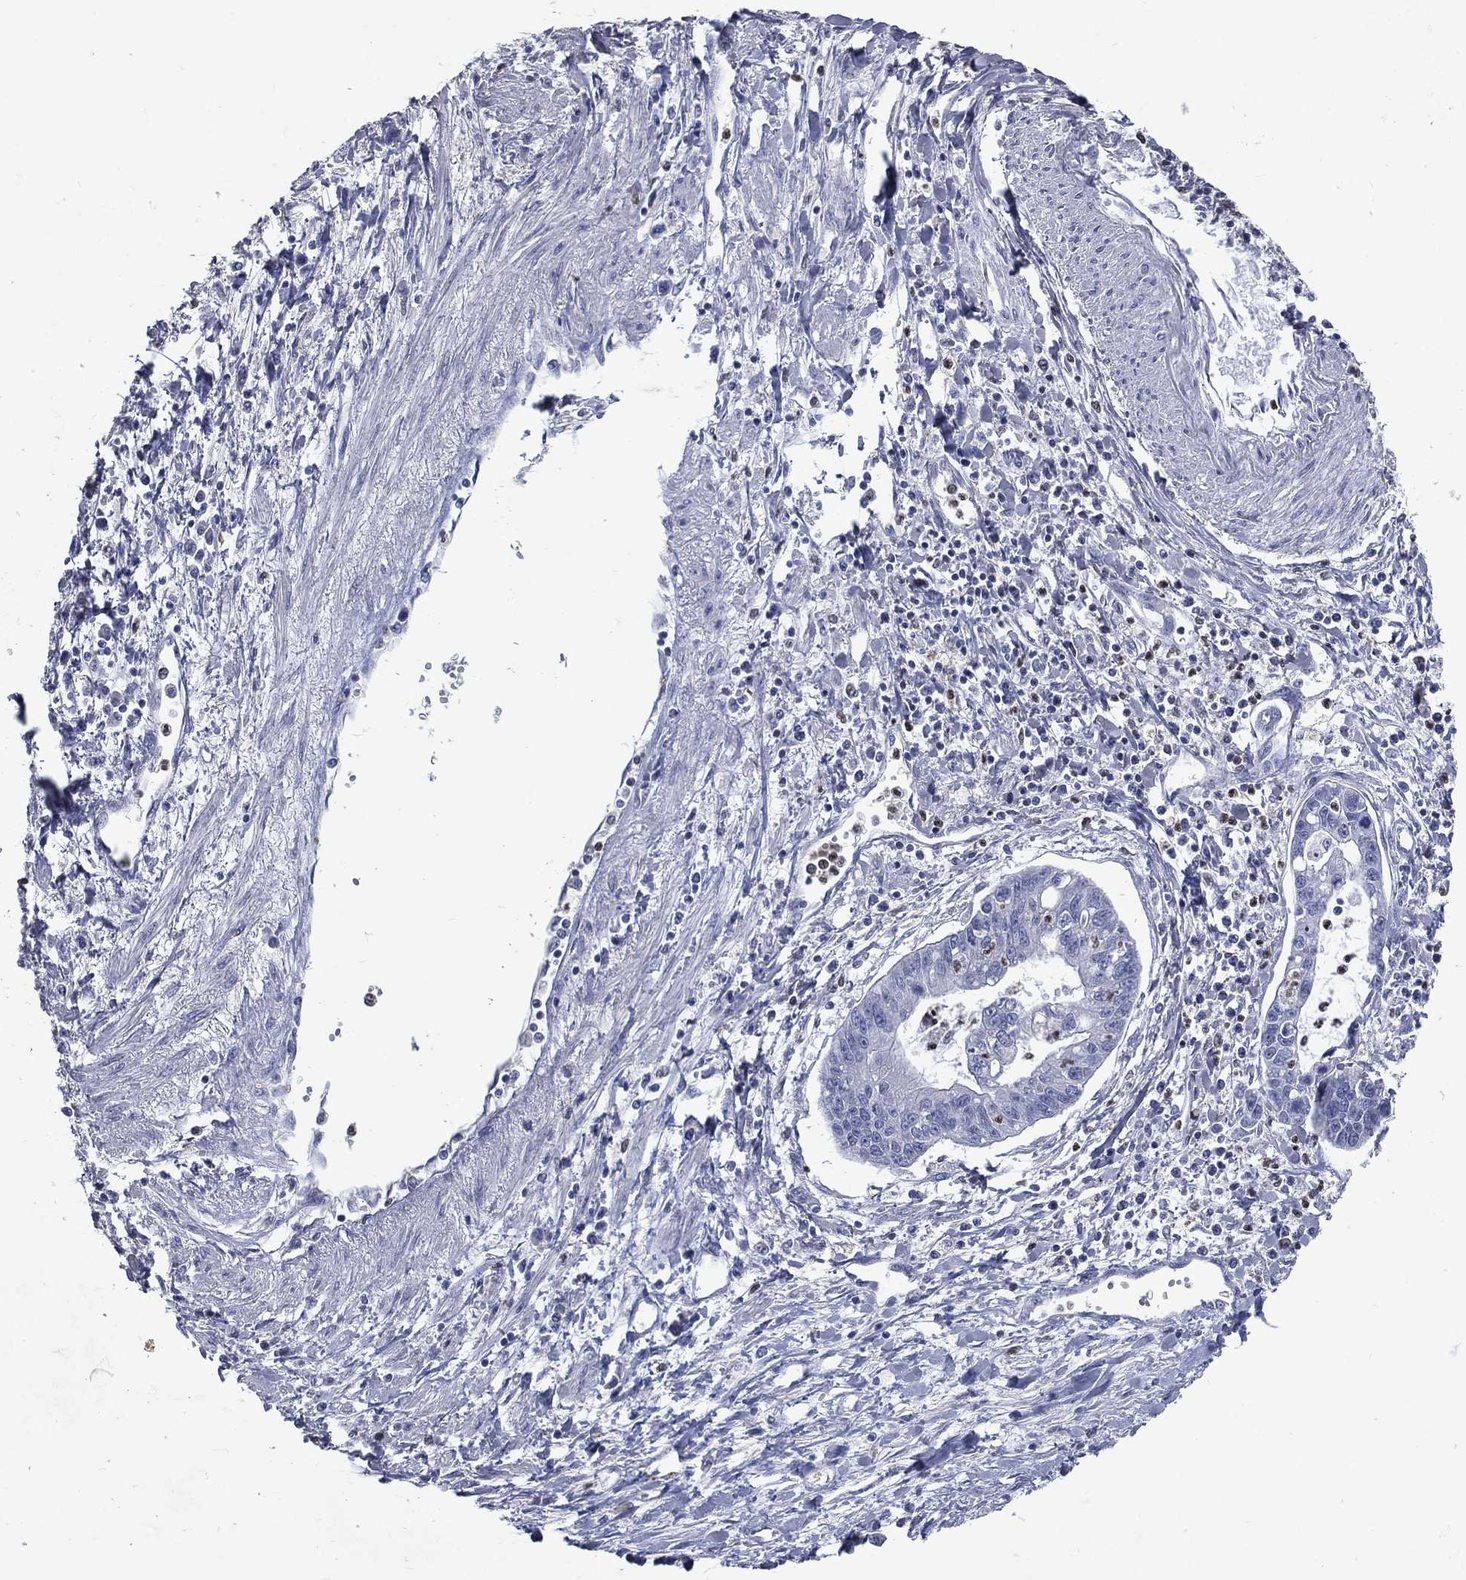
{"staining": {"intensity": "negative", "quantity": "none", "location": "none"}, "tissue": "liver cancer", "cell_type": "Tumor cells", "image_type": "cancer", "snomed": [{"axis": "morphology", "description": "Cholangiocarcinoma"}, {"axis": "topography", "description": "Liver"}], "caption": "Immunohistochemical staining of human cholangiocarcinoma (liver) exhibits no significant positivity in tumor cells. (DAB immunohistochemistry (IHC) visualized using brightfield microscopy, high magnification).", "gene": "SLC34A2", "patient": {"sex": "male", "age": 58}}